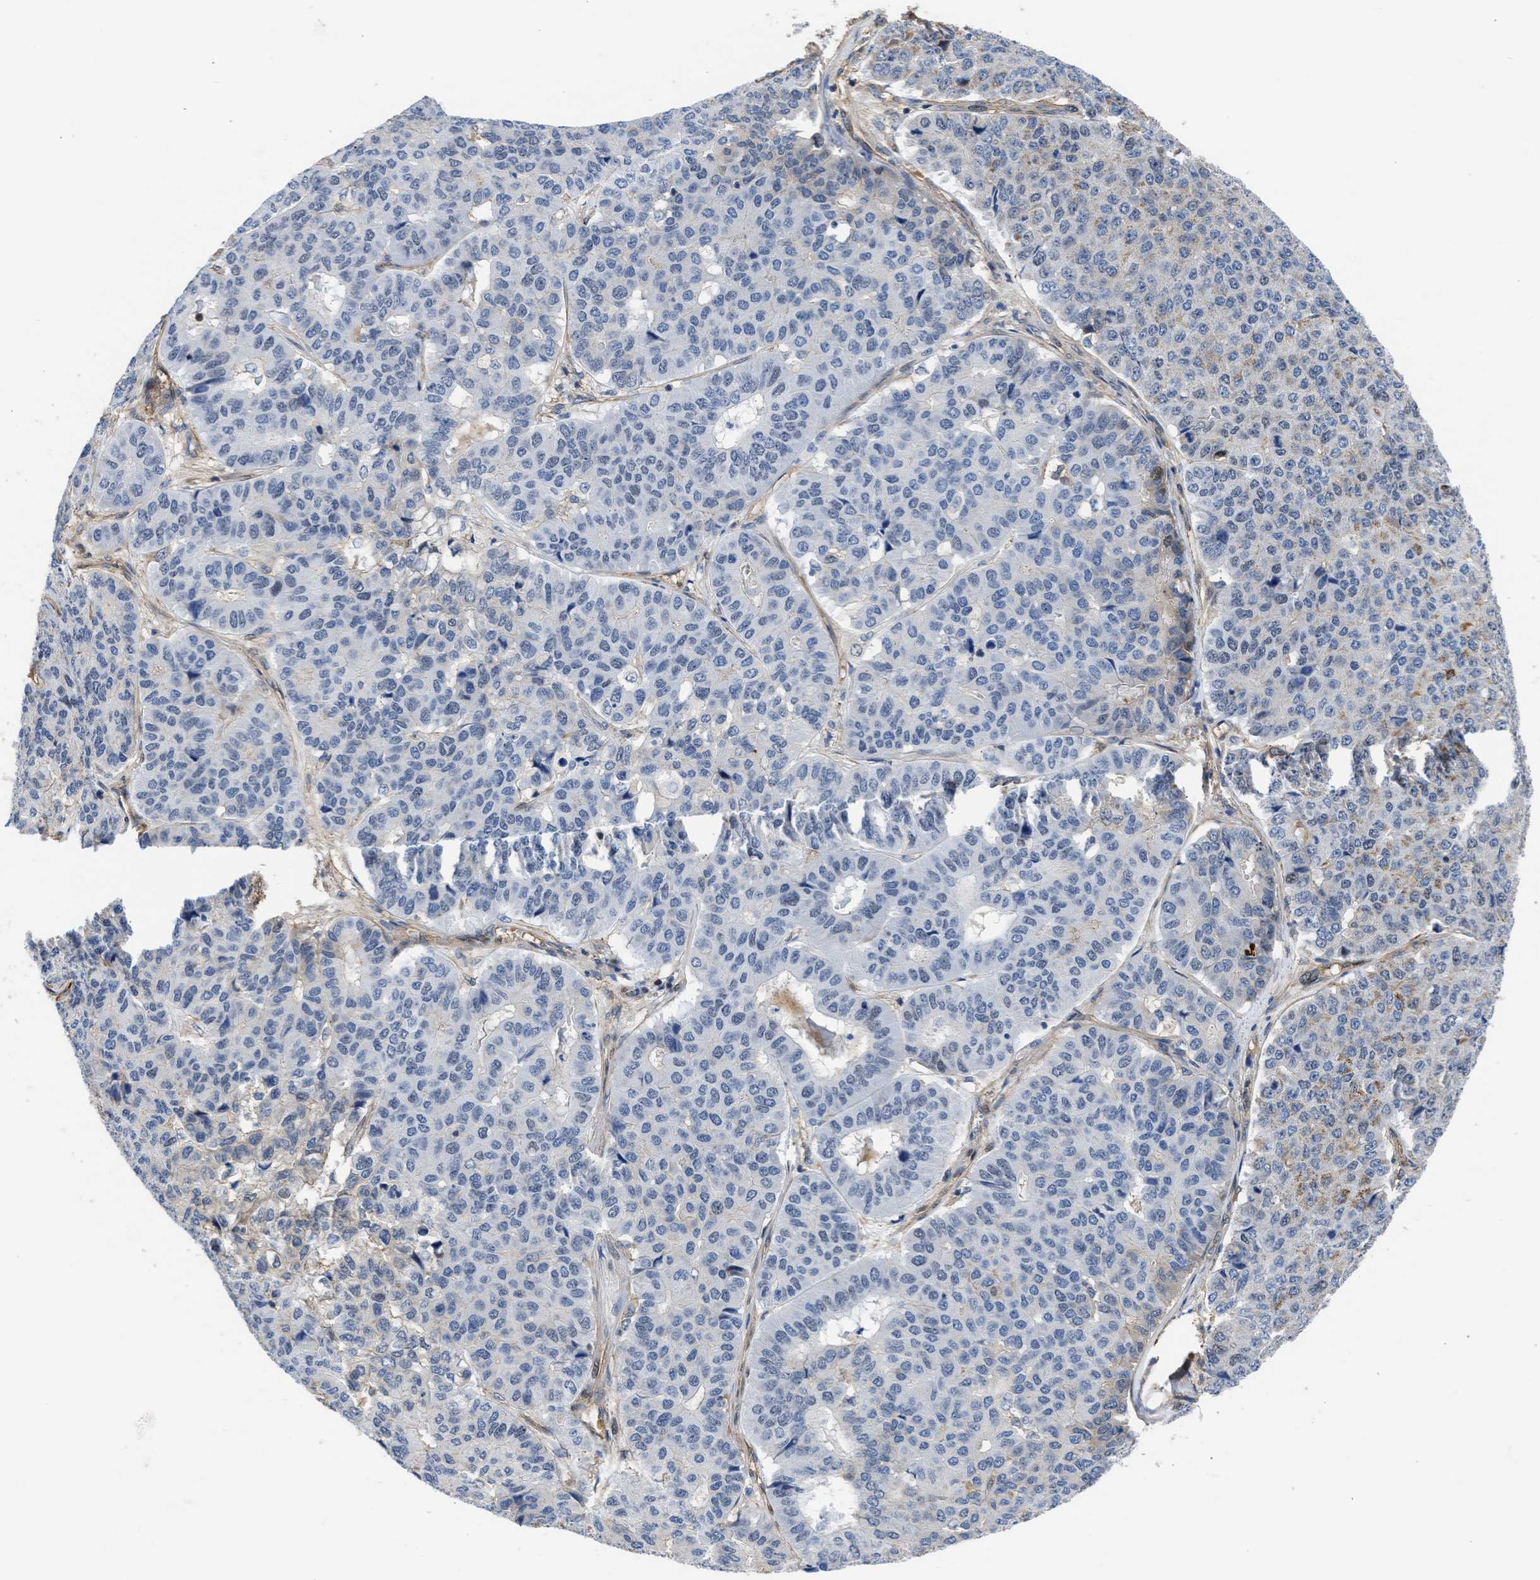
{"staining": {"intensity": "moderate", "quantity": "<25%", "location": "cytoplasmic/membranous"}, "tissue": "pancreatic cancer", "cell_type": "Tumor cells", "image_type": "cancer", "snomed": [{"axis": "morphology", "description": "Adenocarcinoma, NOS"}, {"axis": "topography", "description": "Pancreas"}], "caption": "Adenocarcinoma (pancreatic) stained with a protein marker exhibits moderate staining in tumor cells.", "gene": "MAS1L", "patient": {"sex": "male", "age": 50}}